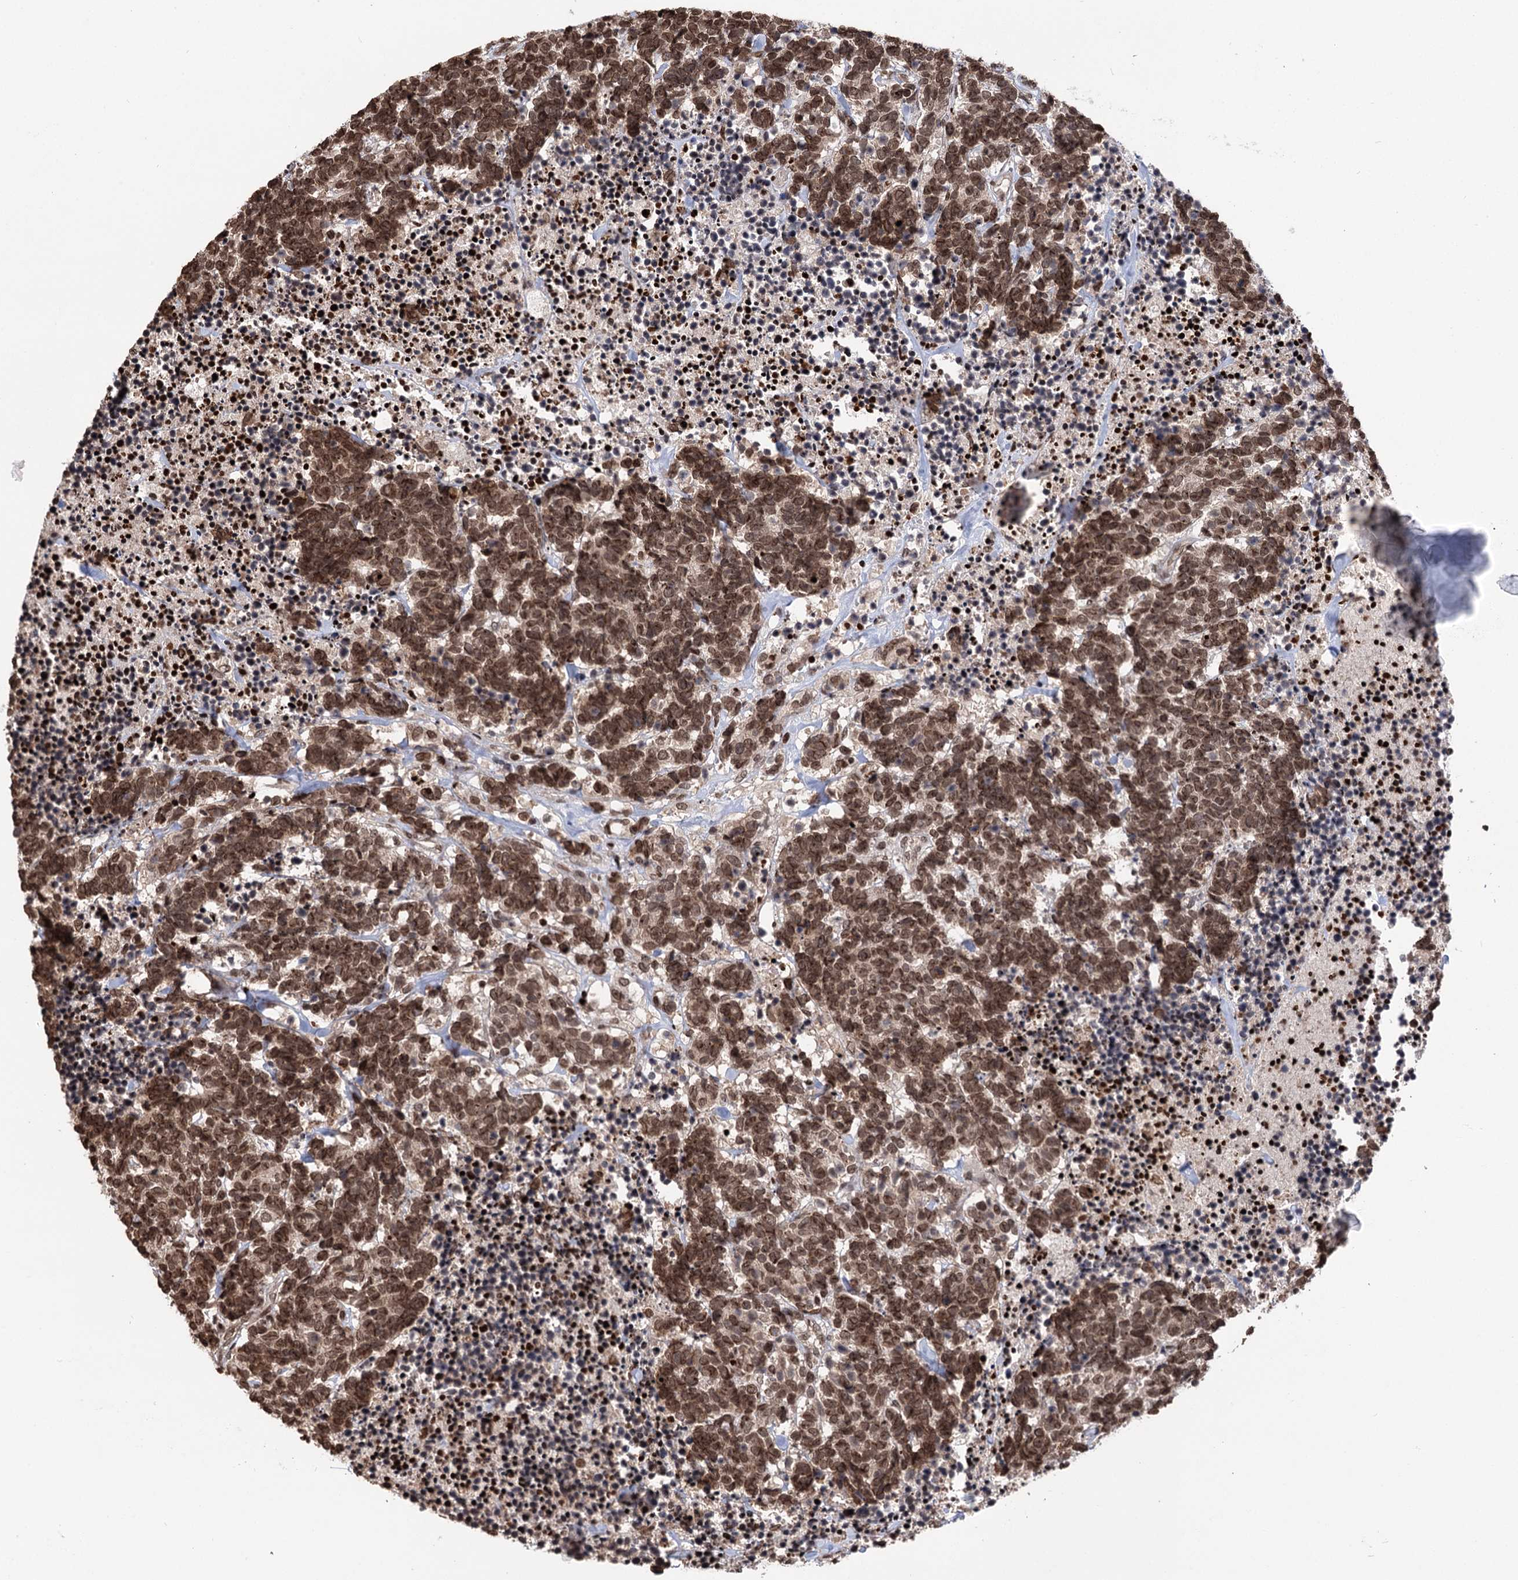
{"staining": {"intensity": "moderate", "quantity": ">75%", "location": "nuclear"}, "tissue": "carcinoid", "cell_type": "Tumor cells", "image_type": "cancer", "snomed": [{"axis": "morphology", "description": "Carcinoma, NOS"}, {"axis": "morphology", "description": "Carcinoid, malignant, NOS"}, {"axis": "topography", "description": "Urinary bladder"}], "caption": "Protein expression analysis of human carcinoid (malignant) reveals moderate nuclear expression in about >75% of tumor cells. (brown staining indicates protein expression, while blue staining denotes nuclei).", "gene": "CCDC77", "patient": {"sex": "male", "age": 57}}